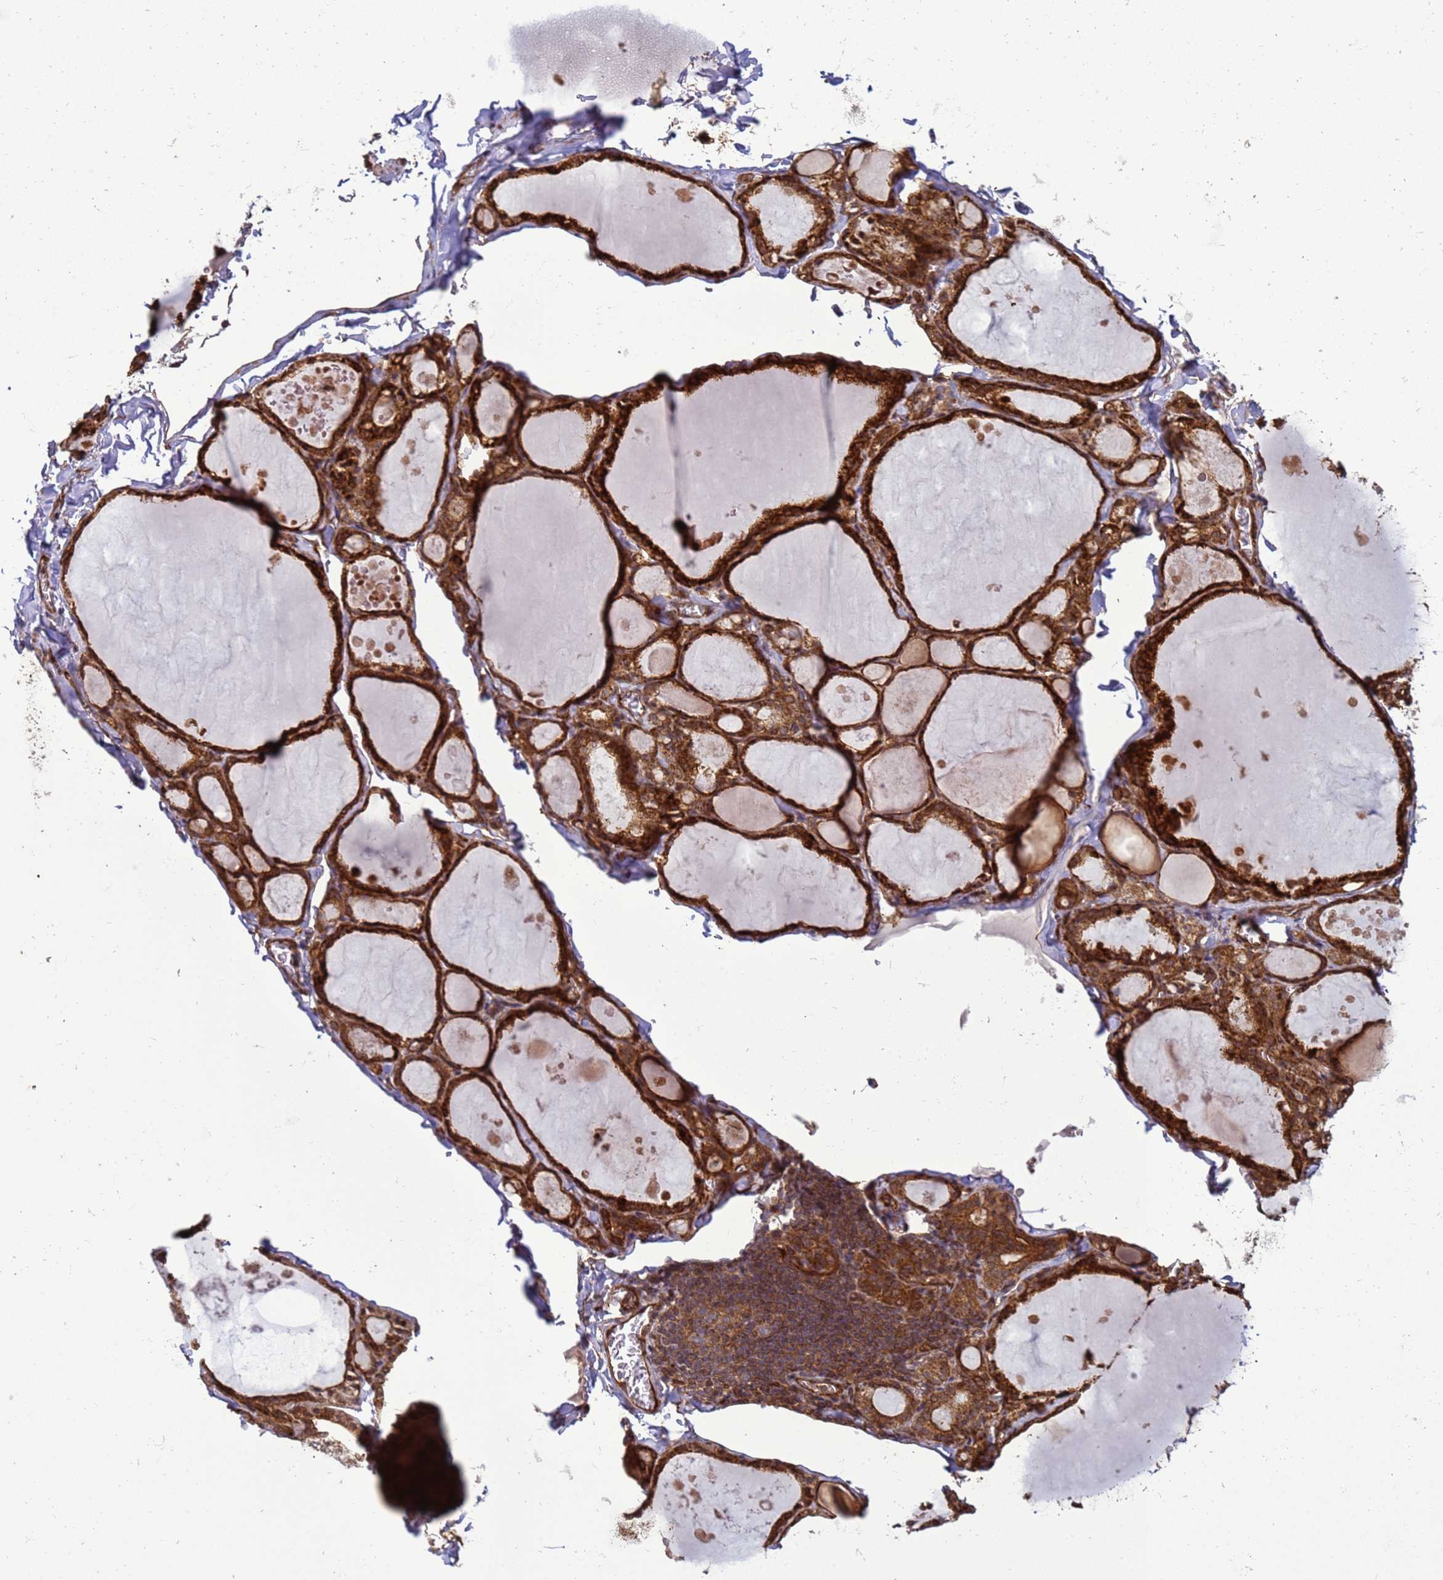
{"staining": {"intensity": "strong", "quantity": ">75%", "location": "cytoplasmic/membranous"}, "tissue": "thyroid gland", "cell_type": "Glandular cells", "image_type": "normal", "snomed": [{"axis": "morphology", "description": "Normal tissue, NOS"}, {"axis": "topography", "description": "Thyroid gland"}], "caption": "An IHC photomicrograph of normal tissue is shown. Protein staining in brown labels strong cytoplasmic/membranous positivity in thyroid gland within glandular cells.", "gene": "CNOT1", "patient": {"sex": "male", "age": 56}}